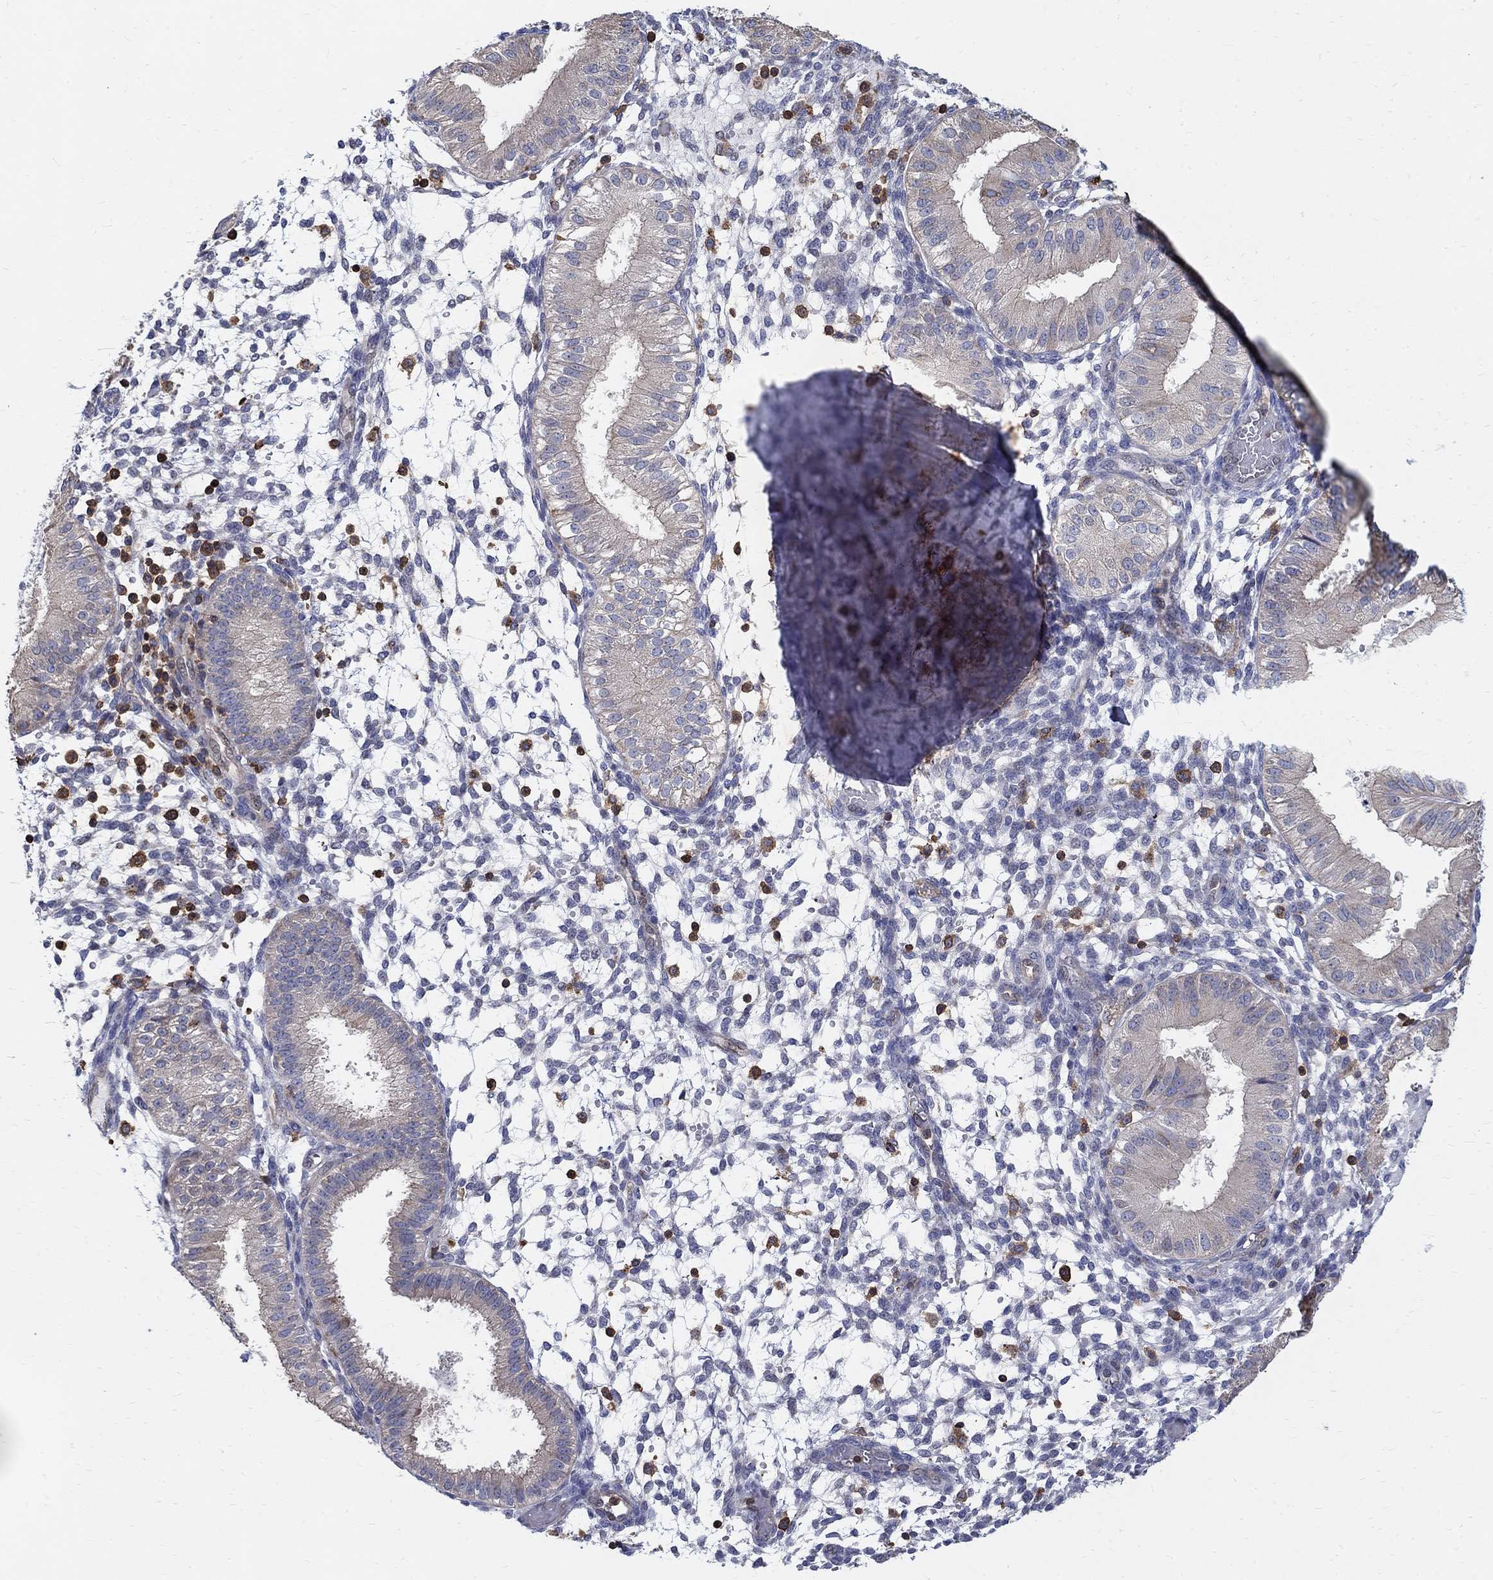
{"staining": {"intensity": "negative", "quantity": "none", "location": "none"}, "tissue": "endometrium", "cell_type": "Cells in endometrial stroma", "image_type": "normal", "snomed": [{"axis": "morphology", "description": "Normal tissue, NOS"}, {"axis": "topography", "description": "Endometrium"}], "caption": "Immunohistochemistry (IHC) of unremarkable endometrium displays no staining in cells in endometrial stroma.", "gene": "AGAP2", "patient": {"sex": "female", "age": 43}}